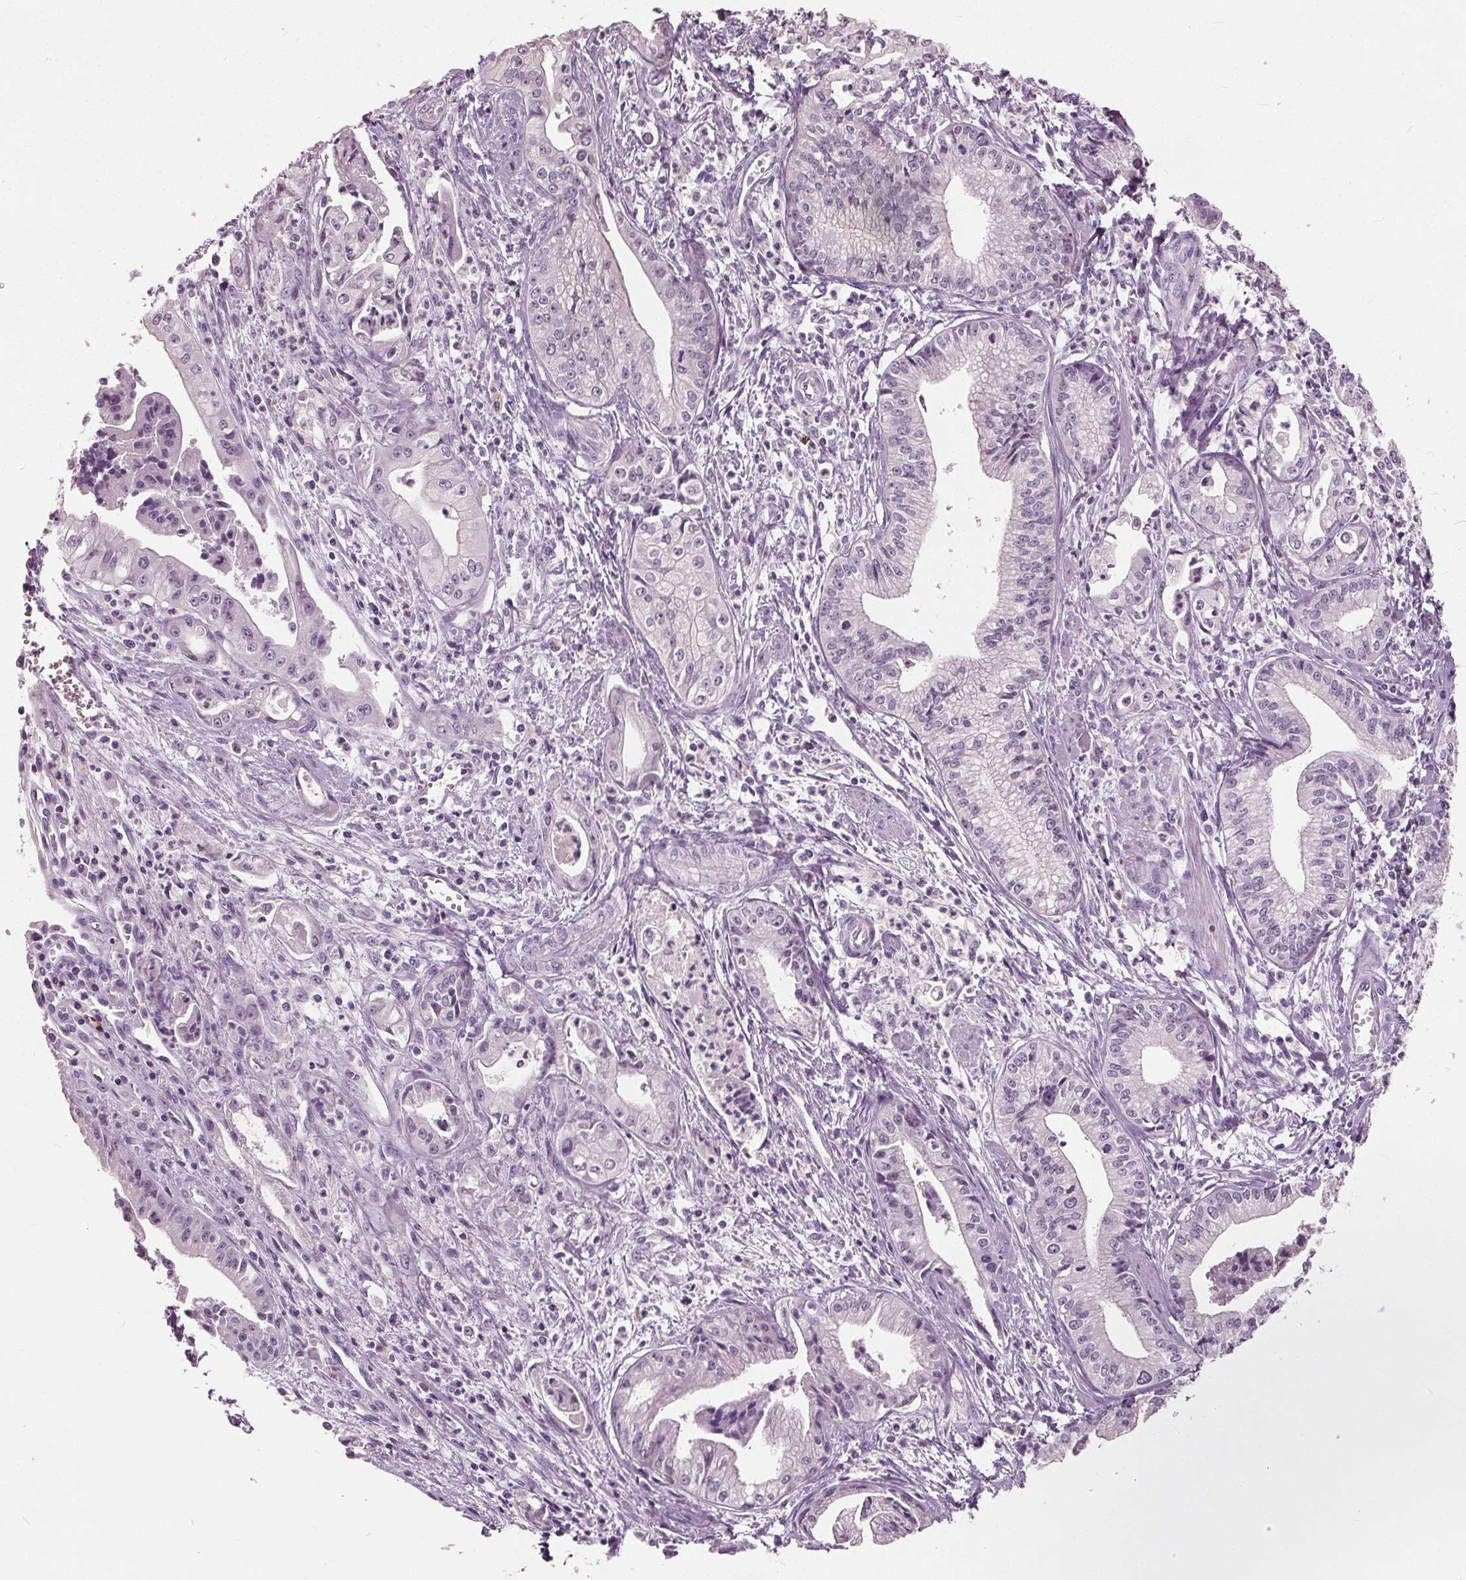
{"staining": {"intensity": "negative", "quantity": "none", "location": "none"}, "tissue": "pancreatic cancer", "cell_type": "Tumor cells", "image_type": "cancer", "snomed": [{"axis": "morphology", "description": "Adenocarcinoma, NOS"}, {"axis": "topography", "description": "Pancreas"}], "caption": "A histopathology image of human pancreatic cancer (adenocarcinoma) is negative for staining in tumor cells.", "gene": "TKFC", "patient": {"sex": "female", "age": 65}}